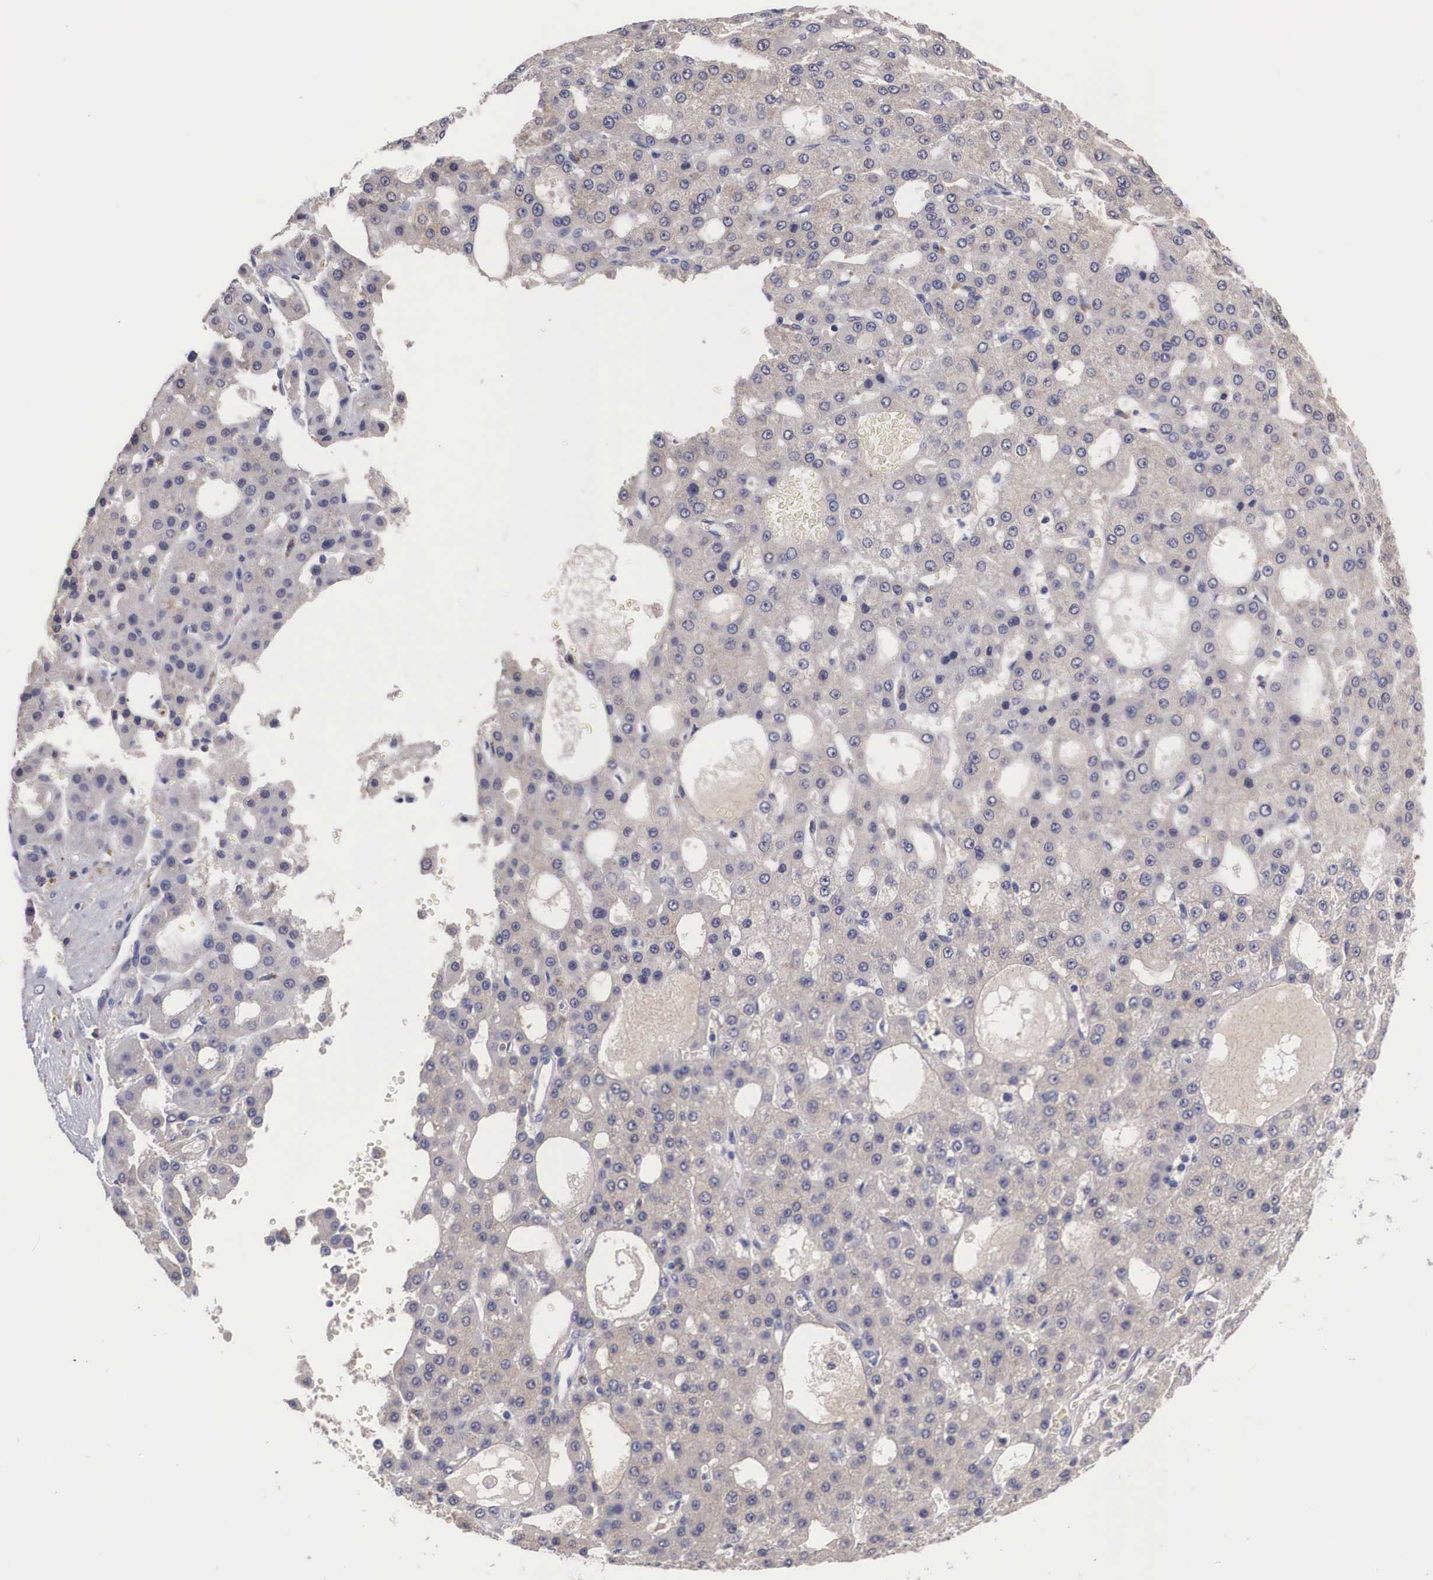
{"staining": {"intensity": "weak", "quantity": ">75%", "location": "cytoplasmic/membranous"}, "tissue": "liver cancer", "cell_type": "Tumor cells", "image_type": "cancer", "snomed": [{"axis": "morphology", "description": "Carcinoma, Hepatocellular, NOS"}, {"axis": "topography", "description": "Liver"}], "caption": "Human hepatocellular carcinoma (liver) stained with a protein marker demonstrates weak staining in tumor cells.", "gene": "ABHD4", "patient": {"sex": "male", "age": 47}}